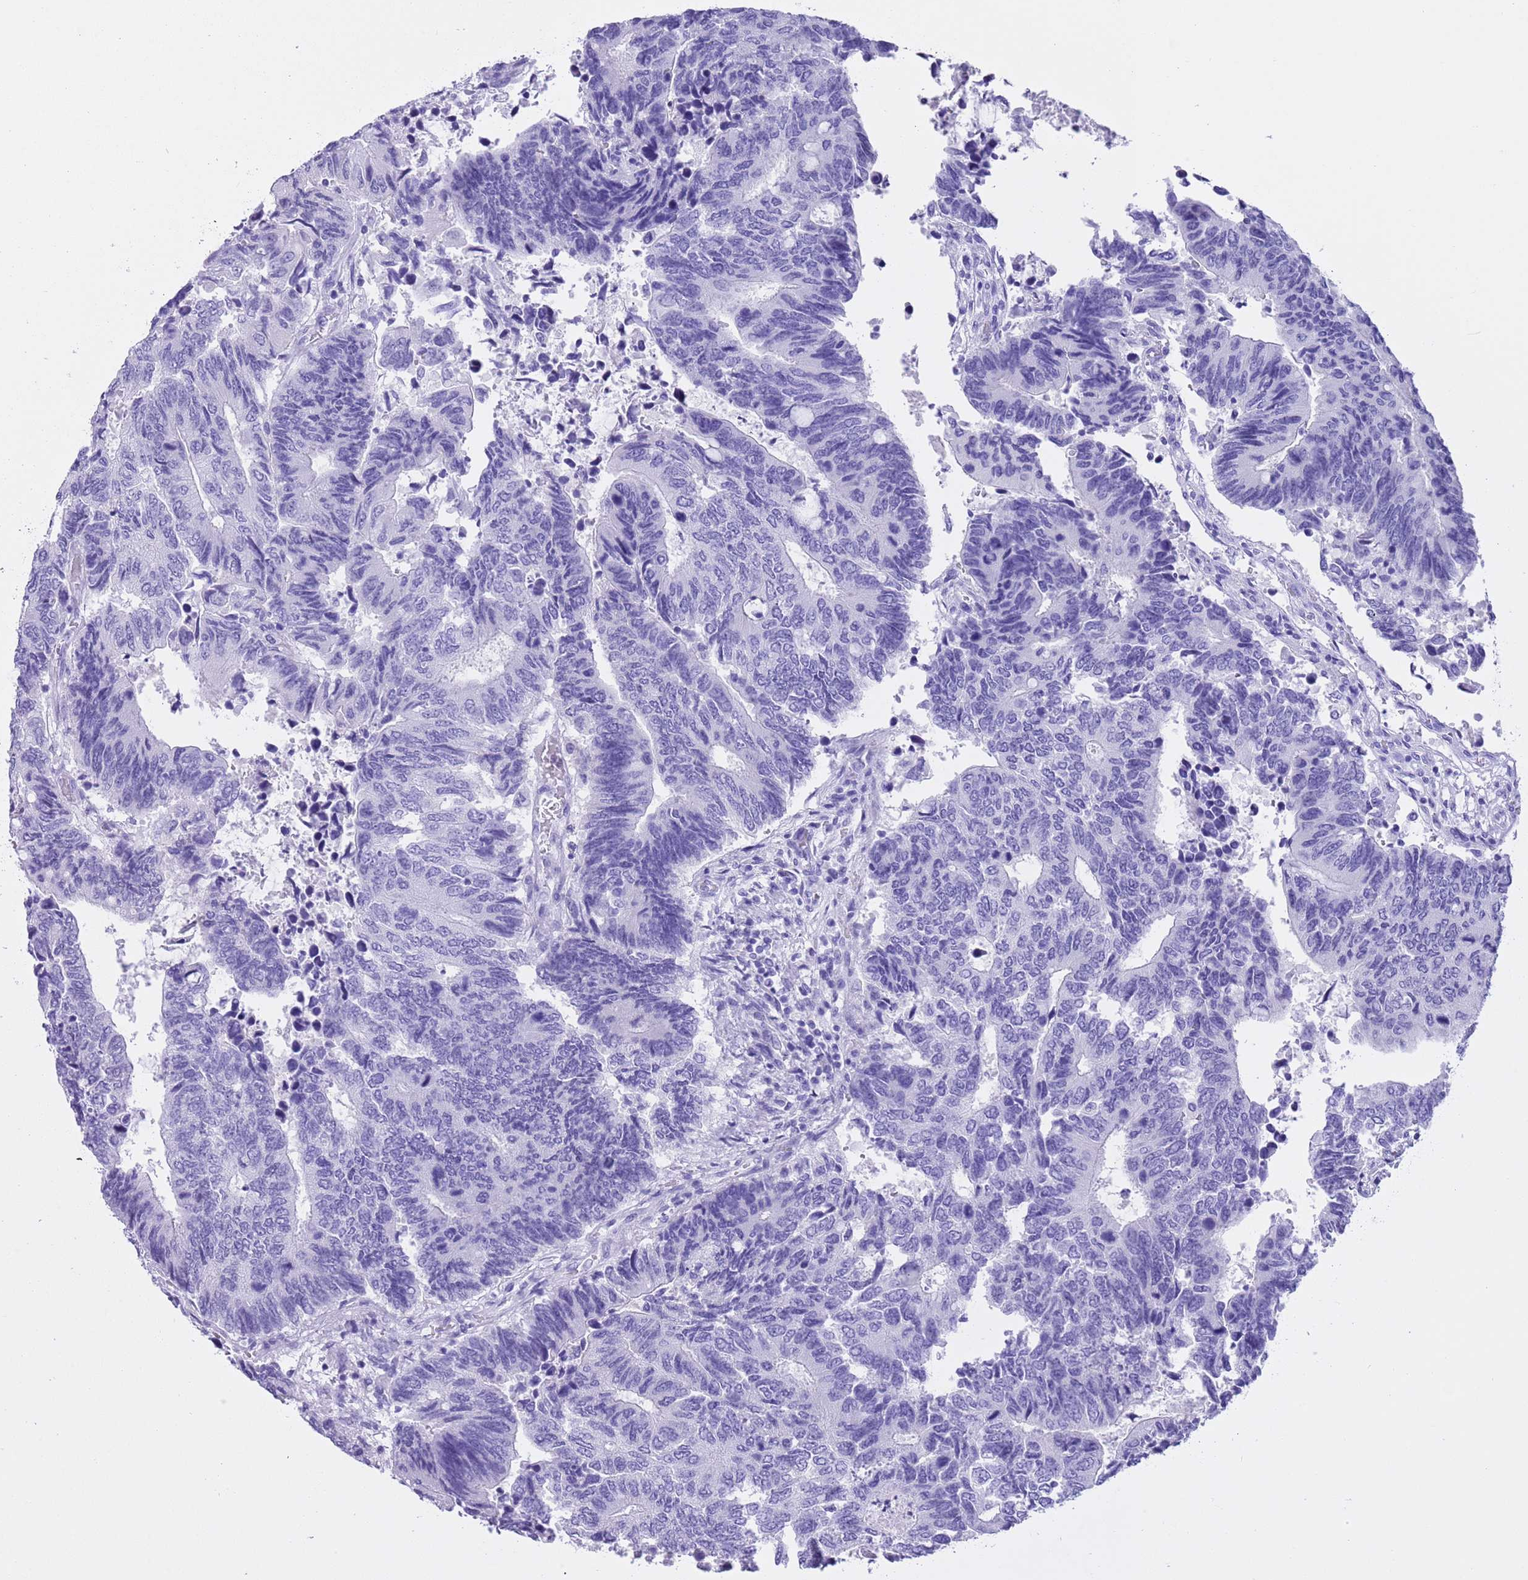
{"staining": {"intensity": "negative", "quantity": "none", "location": "none"}, "tissue": "colorectal cancer", "cell_type": "Tumor cells", "image_type": "cancer", "snomed": [{"axis": "morphology", "description": "Adenocarcinoma, NOS"}, {"axis": "topography", "description": "Colon"}], "caption": "Immunohistochemistry (IHC) histopathology image of human colorectal cancer (adenocarcinoma) stained for a protein (brown), which reveals no expression in tumor cells. Nuclei are stained in blue.", "gene": "TMEM185B", "patient": {"sex": "male", "age": 87}}